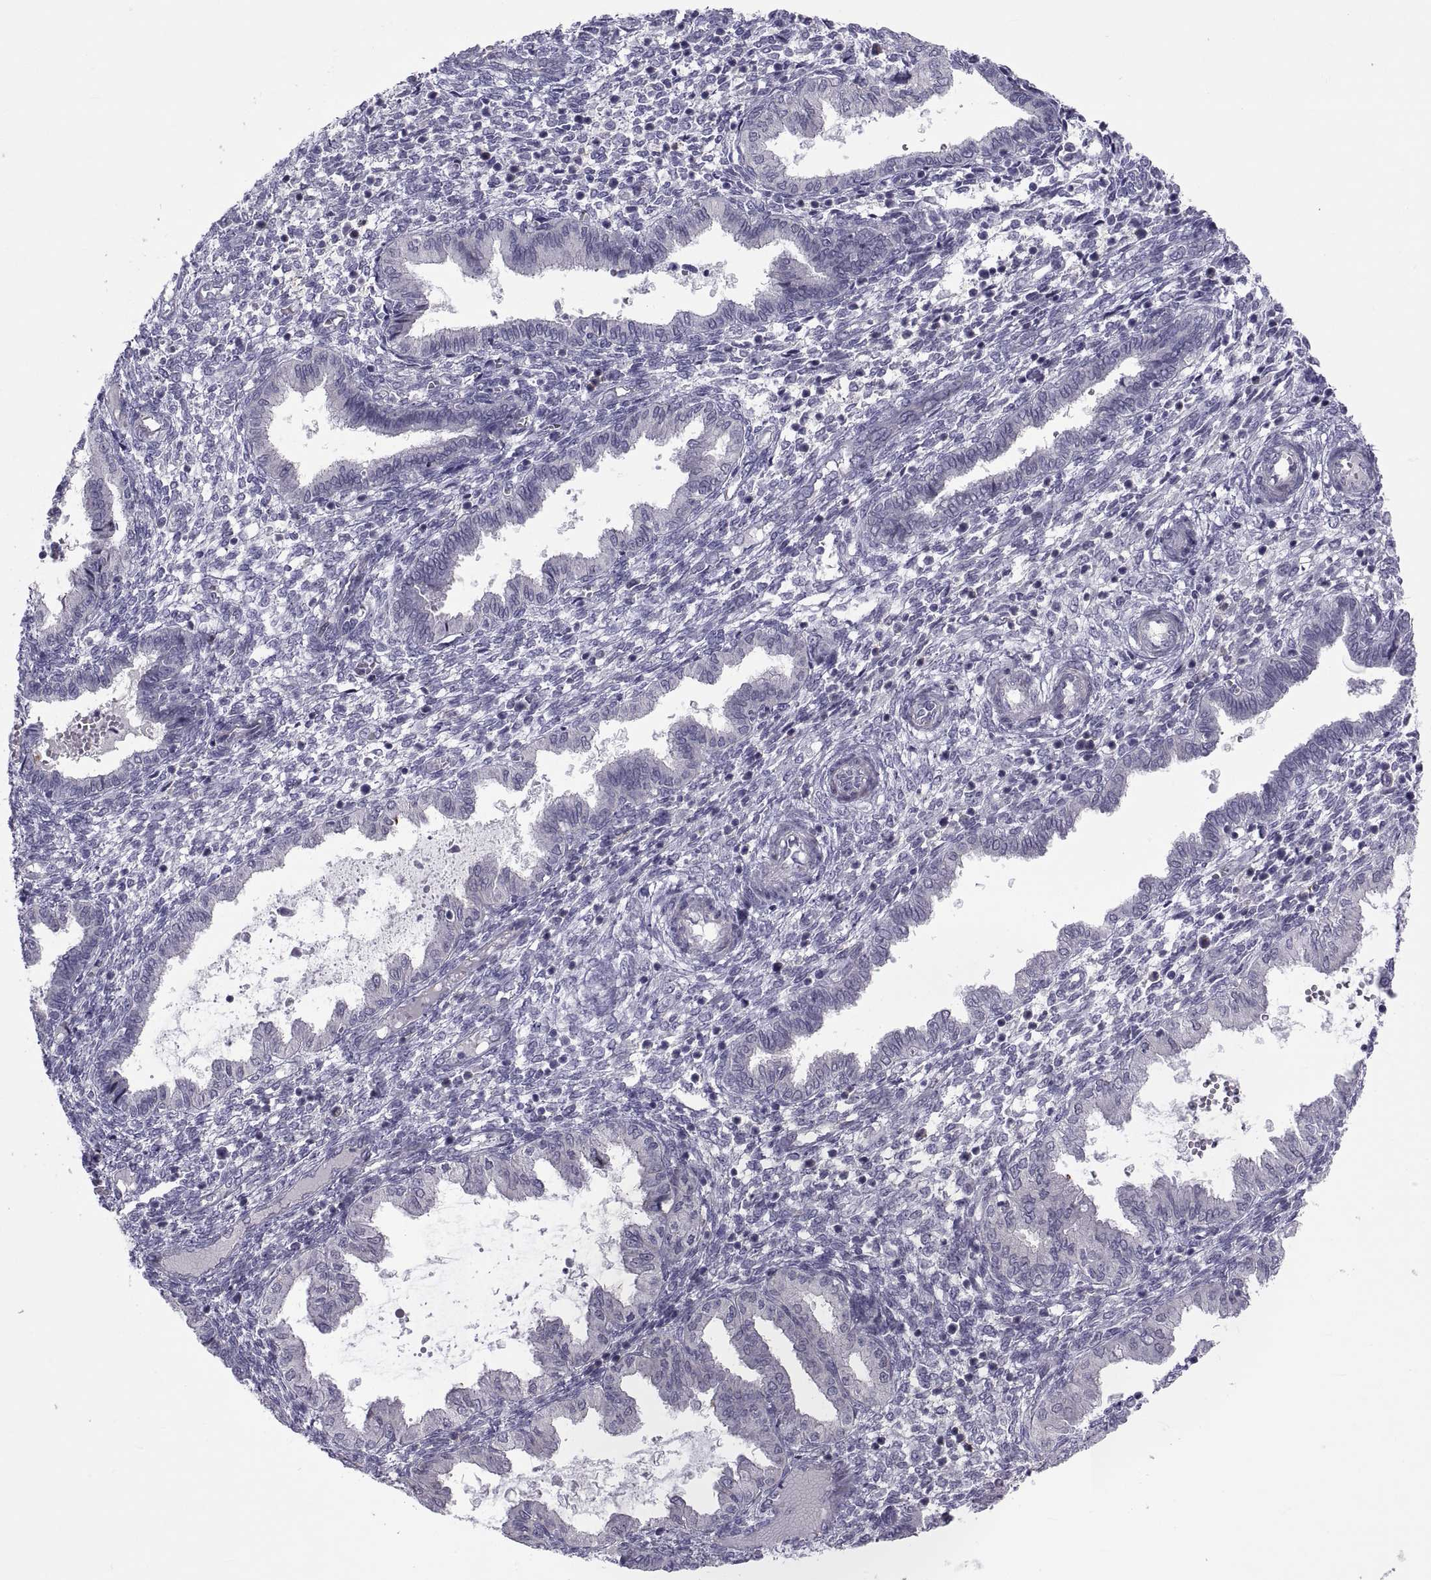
{"staining": {"intensity": "negative", "quantity": "none", "location": "none"}, "tissue": "endometrium", "cell_type": "Cells in endometrial stroma", "image_type": "normal", "snomed": [{"axis": "morphology", "description": "Normal tissue, NOS"}, {"axis": "topography", "description": "Endometrium"}], "caption": "Cells in endometrial stroma are negative for protein expression in unremarkable human endometrium. (Stains: DAB immunohistochemistry (IHC) with hematoxylin counter stain, Microscopy: brightfield microscopy at high magnification).", "gene": "TMEM158", "patient": {"sex": "female", "age": 43}}